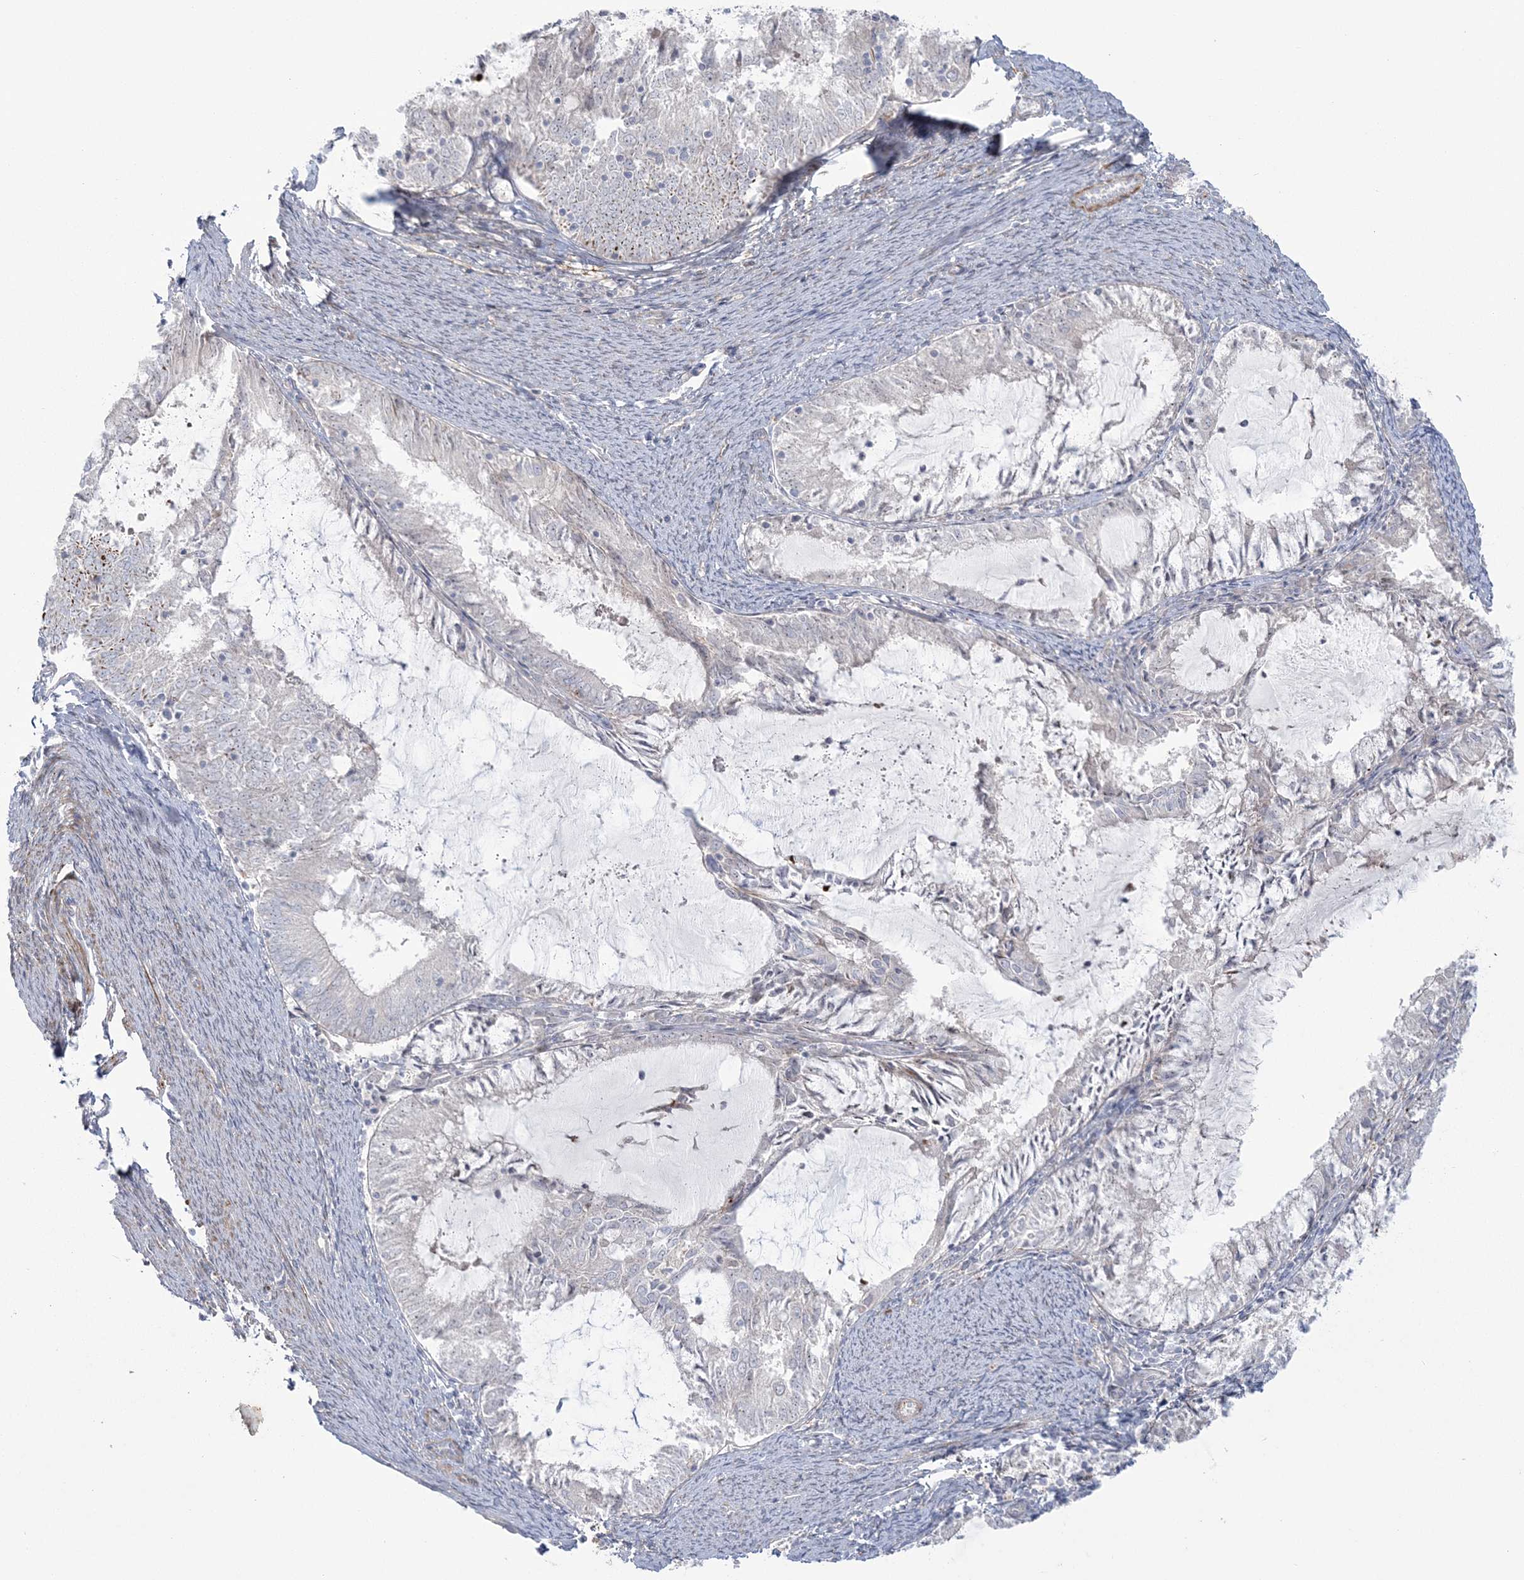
{"staining": {"intensity": "negative", "quantity": "none", "location": "none"}, "tissue": "endometrial cancer", "cell_type": "Tumor cells", "image_type": "cancer", "snomed": [{"axis": "morphology", "description": "Adenocarcinoma, NOS"}, {"axis": "topography", "description": "Endometrium"}], "caption": "Immunohistochemical staining of human adenocarcinoma (endometrial) exhibits no significant positivity in tumor cells.", "gene": "NUDT9", "patient": {"sex": "female", "age": 57}}